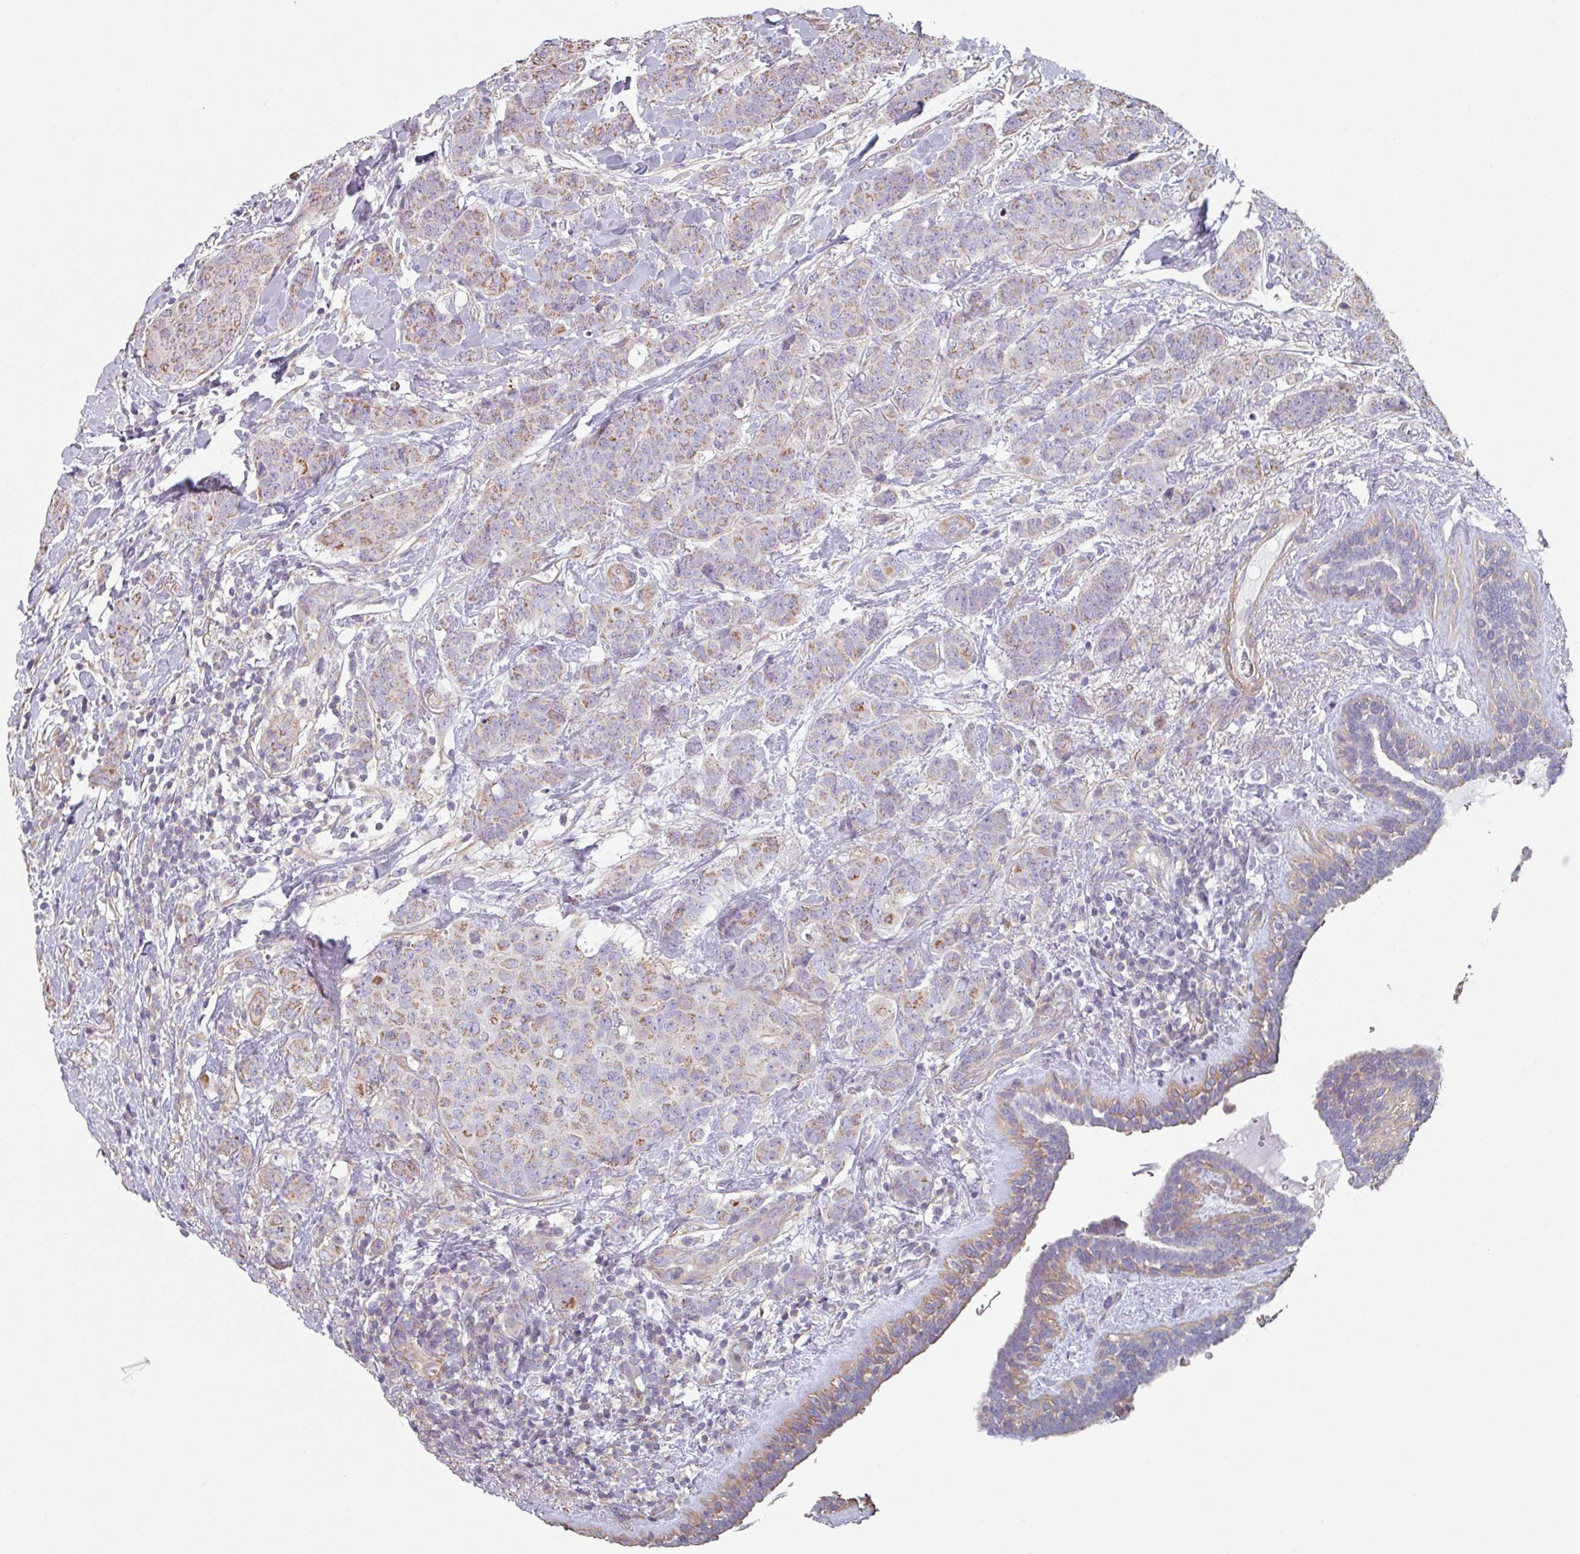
{"staining": {"intensity": "moderate", "quantity": "<25%", "location": "cytoplasmic/membranous"}, "tissue": "breast cancer", "cell_type": "Tumor cells", "image_type": "cancer", "snomed": [{"axis": "morphology", "description": "Duct carcinoma"}, {"axis": "topography", "description": "Breast"}], "caption": "Invasive ductal carcinoma (breast) was stained to show a protein in brown. There is low levels of moderate cytoplasmic/membranous expression in about <25% of tumor cells.", "gene": "GSTA4", "patient": {"sex": "female", "age": 40}}